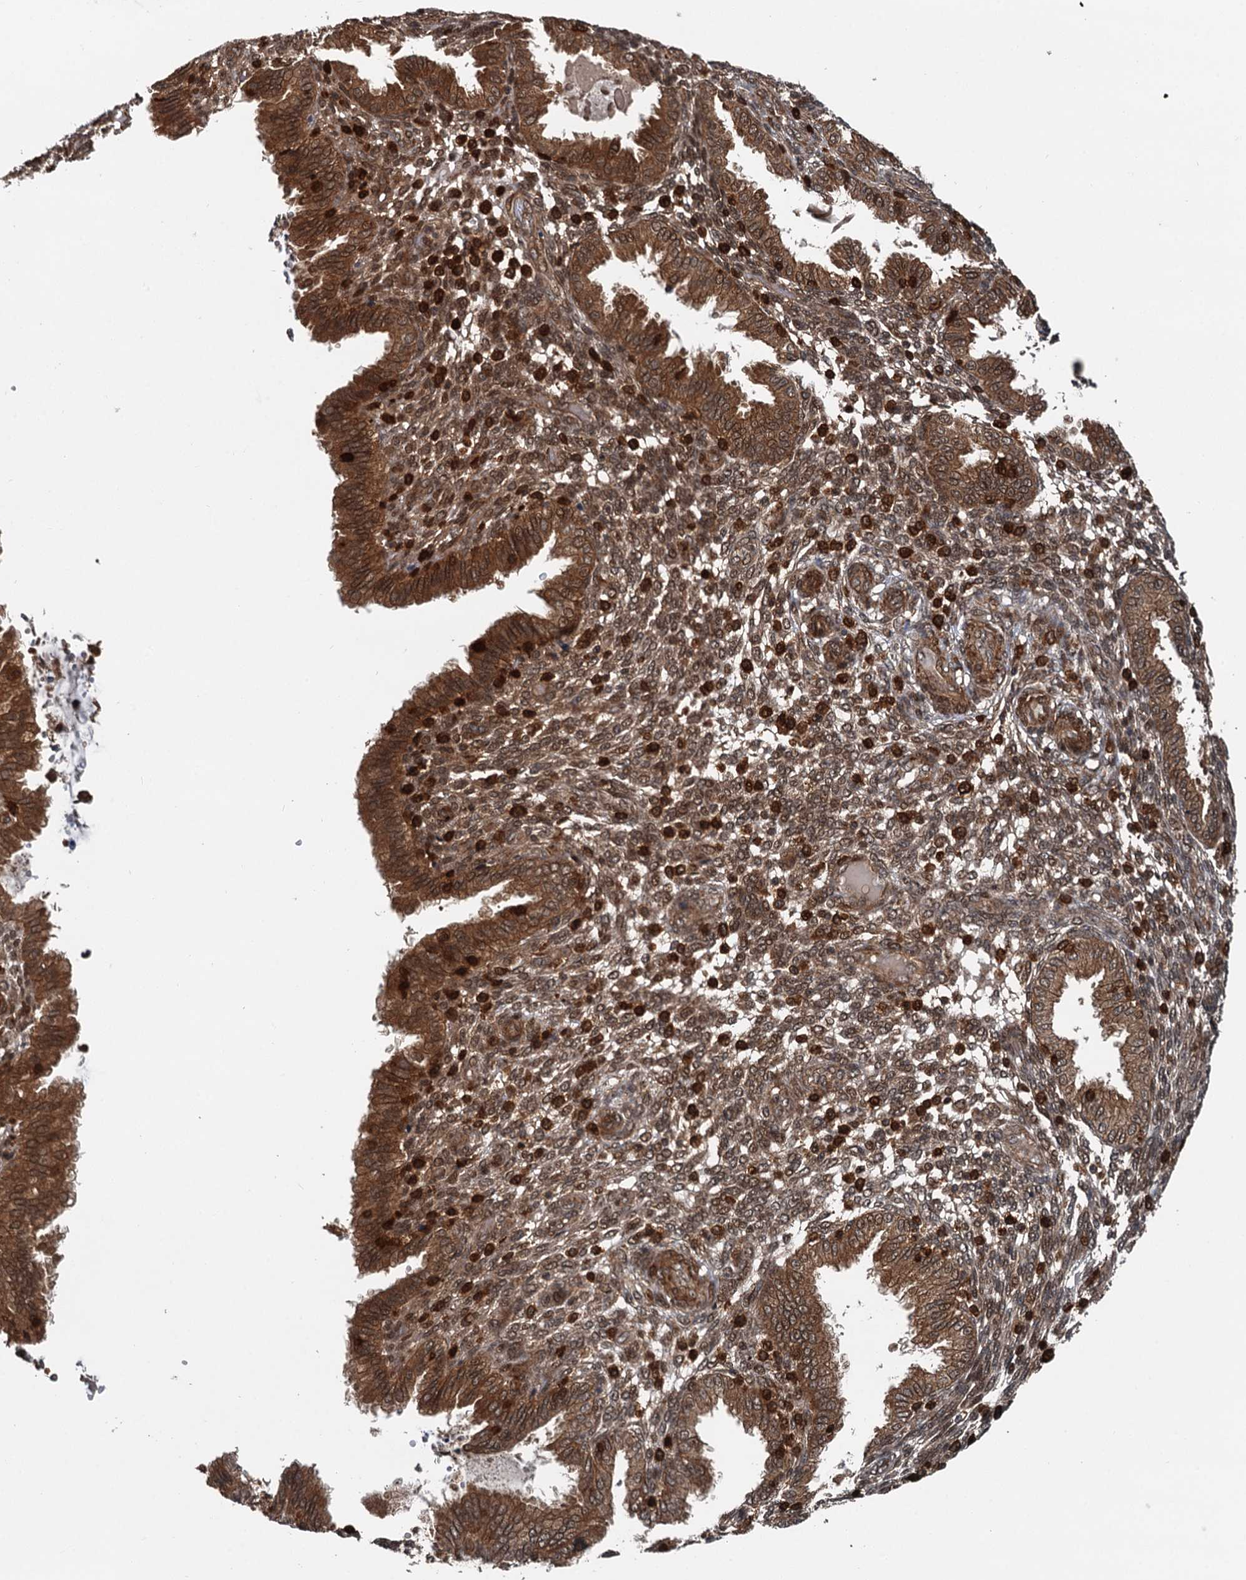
{"staining": {"intensity": "moderate", "quantity": ">75%", "location": "cytoplasmic/membranous,nuclear"}, "tissue": "endometrium", "cell_type": "Cells in endometrial stroma", "image_type": "normal", "snomed": [{"axis": "morphology", "description": "Normal tissue, NOS"}, {"axis": "topography", "description": "Endometrium"}], "caption": "Unremarkable endometrium was stained to show a protein in brown. There is medium levels of moderate cytoplasmic/membranous,nuclear positivity in about >75% of cells in endometrial stroma.", "gene": "STUB1", "patient": {"sex": "female", "age": 33}}